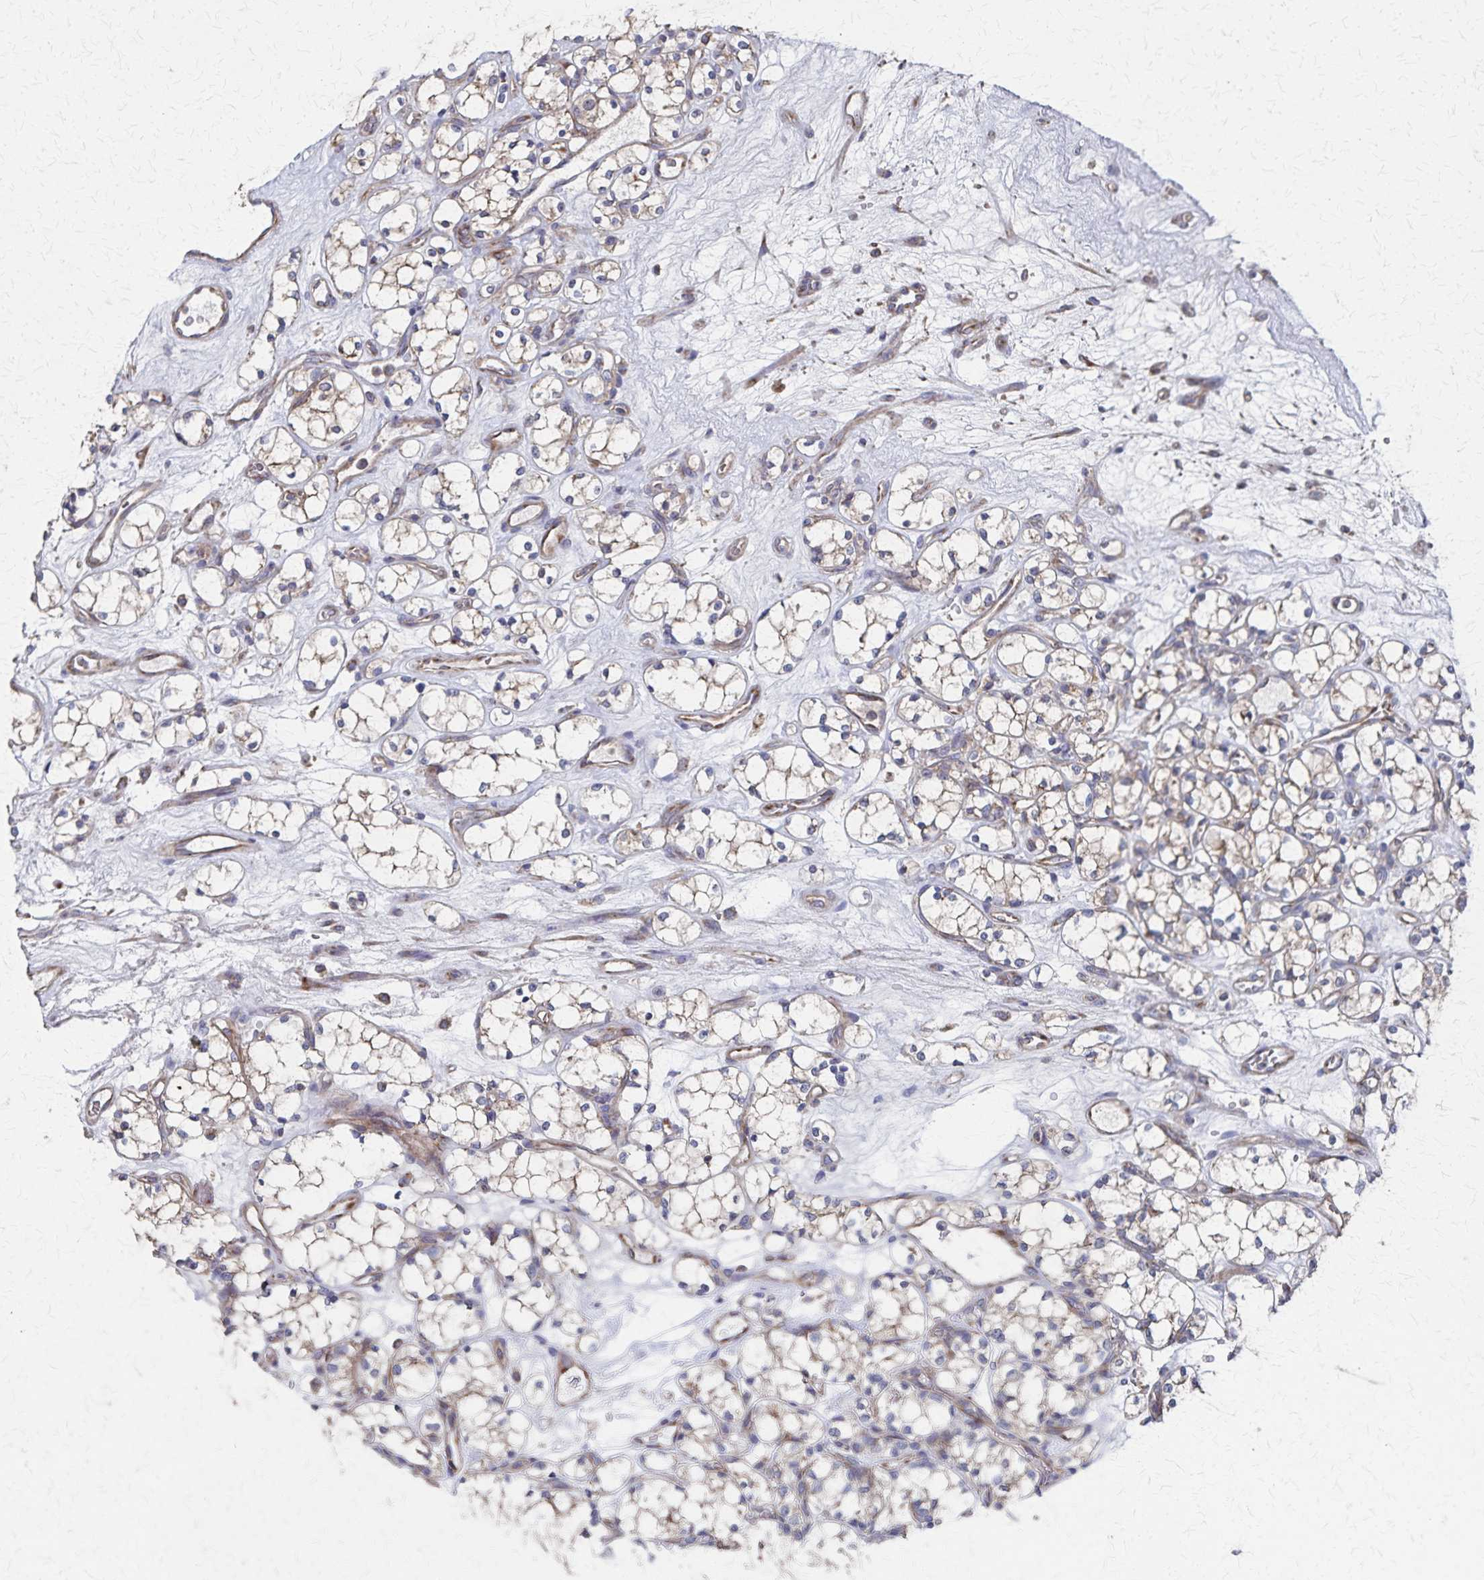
{"staining": {"intensity": "moderate", "quantity": "<25%", "location": "cytoplasmic/membranous"}, "tissue": "renal cancer", "cell_type": "Tumor cells", "image_type": "cancer", "snomed": [{"axis": "morphology", "description": "Adenocarcinoma, NOS"}, {"axis": "topography", "description": "Kidney"}], "caption": "This image shows immunohistochemistry (IHC) staining of human renal cancer (adenocarcinoma), with low moderate cytoplasmic/membranous staining in about <25% of tumor cells.", "gene": "PGAP2", "patient": {"sex": "female", "age": 69}}